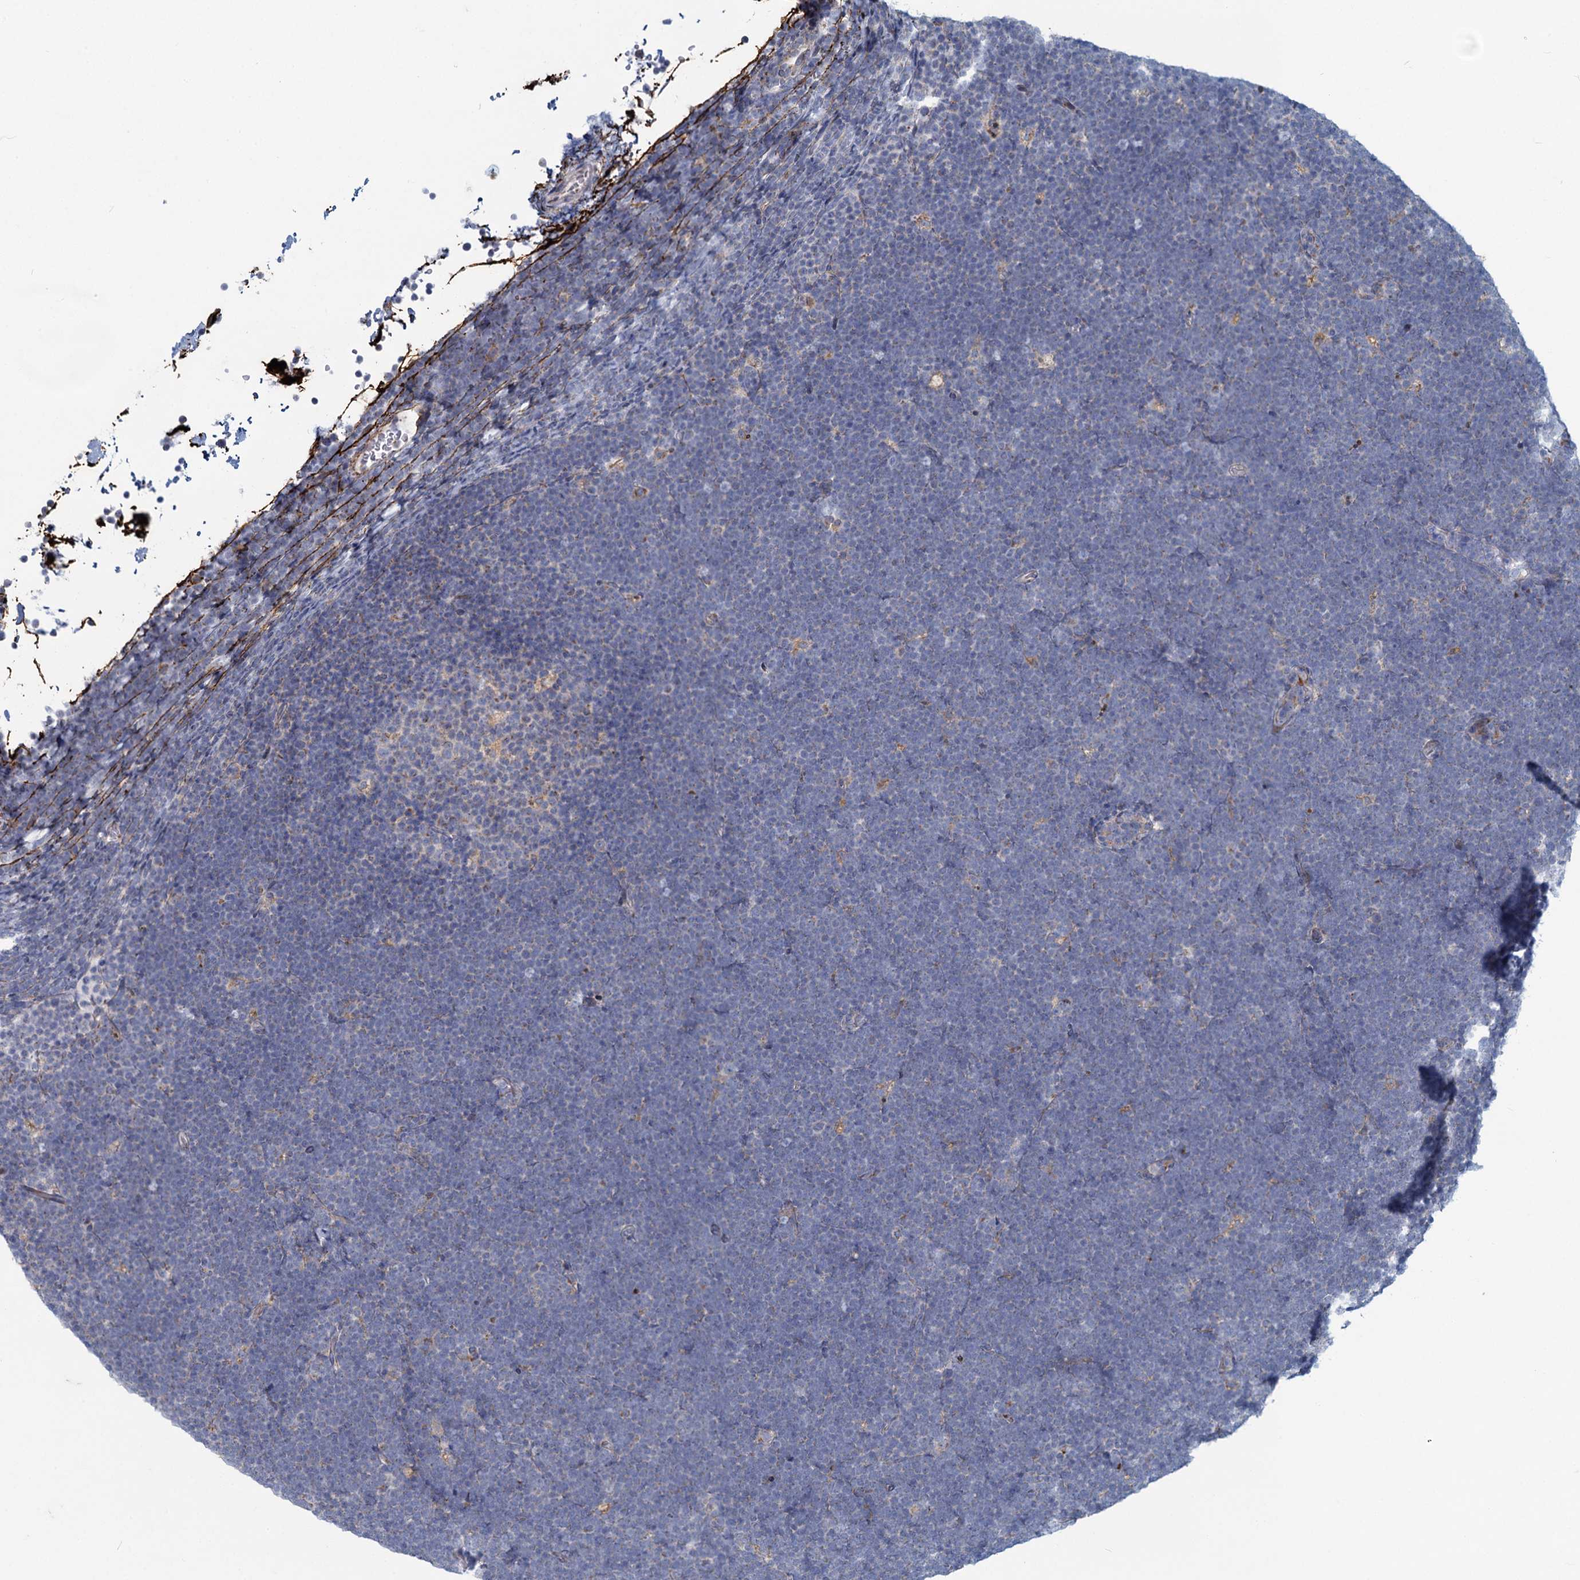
{"staining": {"intensity": "negative", "quantity": "none", "location": "none"}, "tissue": "lymphoma", "cell_type": "Tumor cells", "image_type": "cancer", "snomed": [{"axis": "morphology", "description": "Malignant lymphoma, non-Hodgkin's type, High grade"}, {"axis": "topography", "description": "Lymph node"}], "caption": "There is no significant expression in tumor cells of lymphoma.", "gene": "ADCY2", "patient": {"sex": "male", "age": 13}}